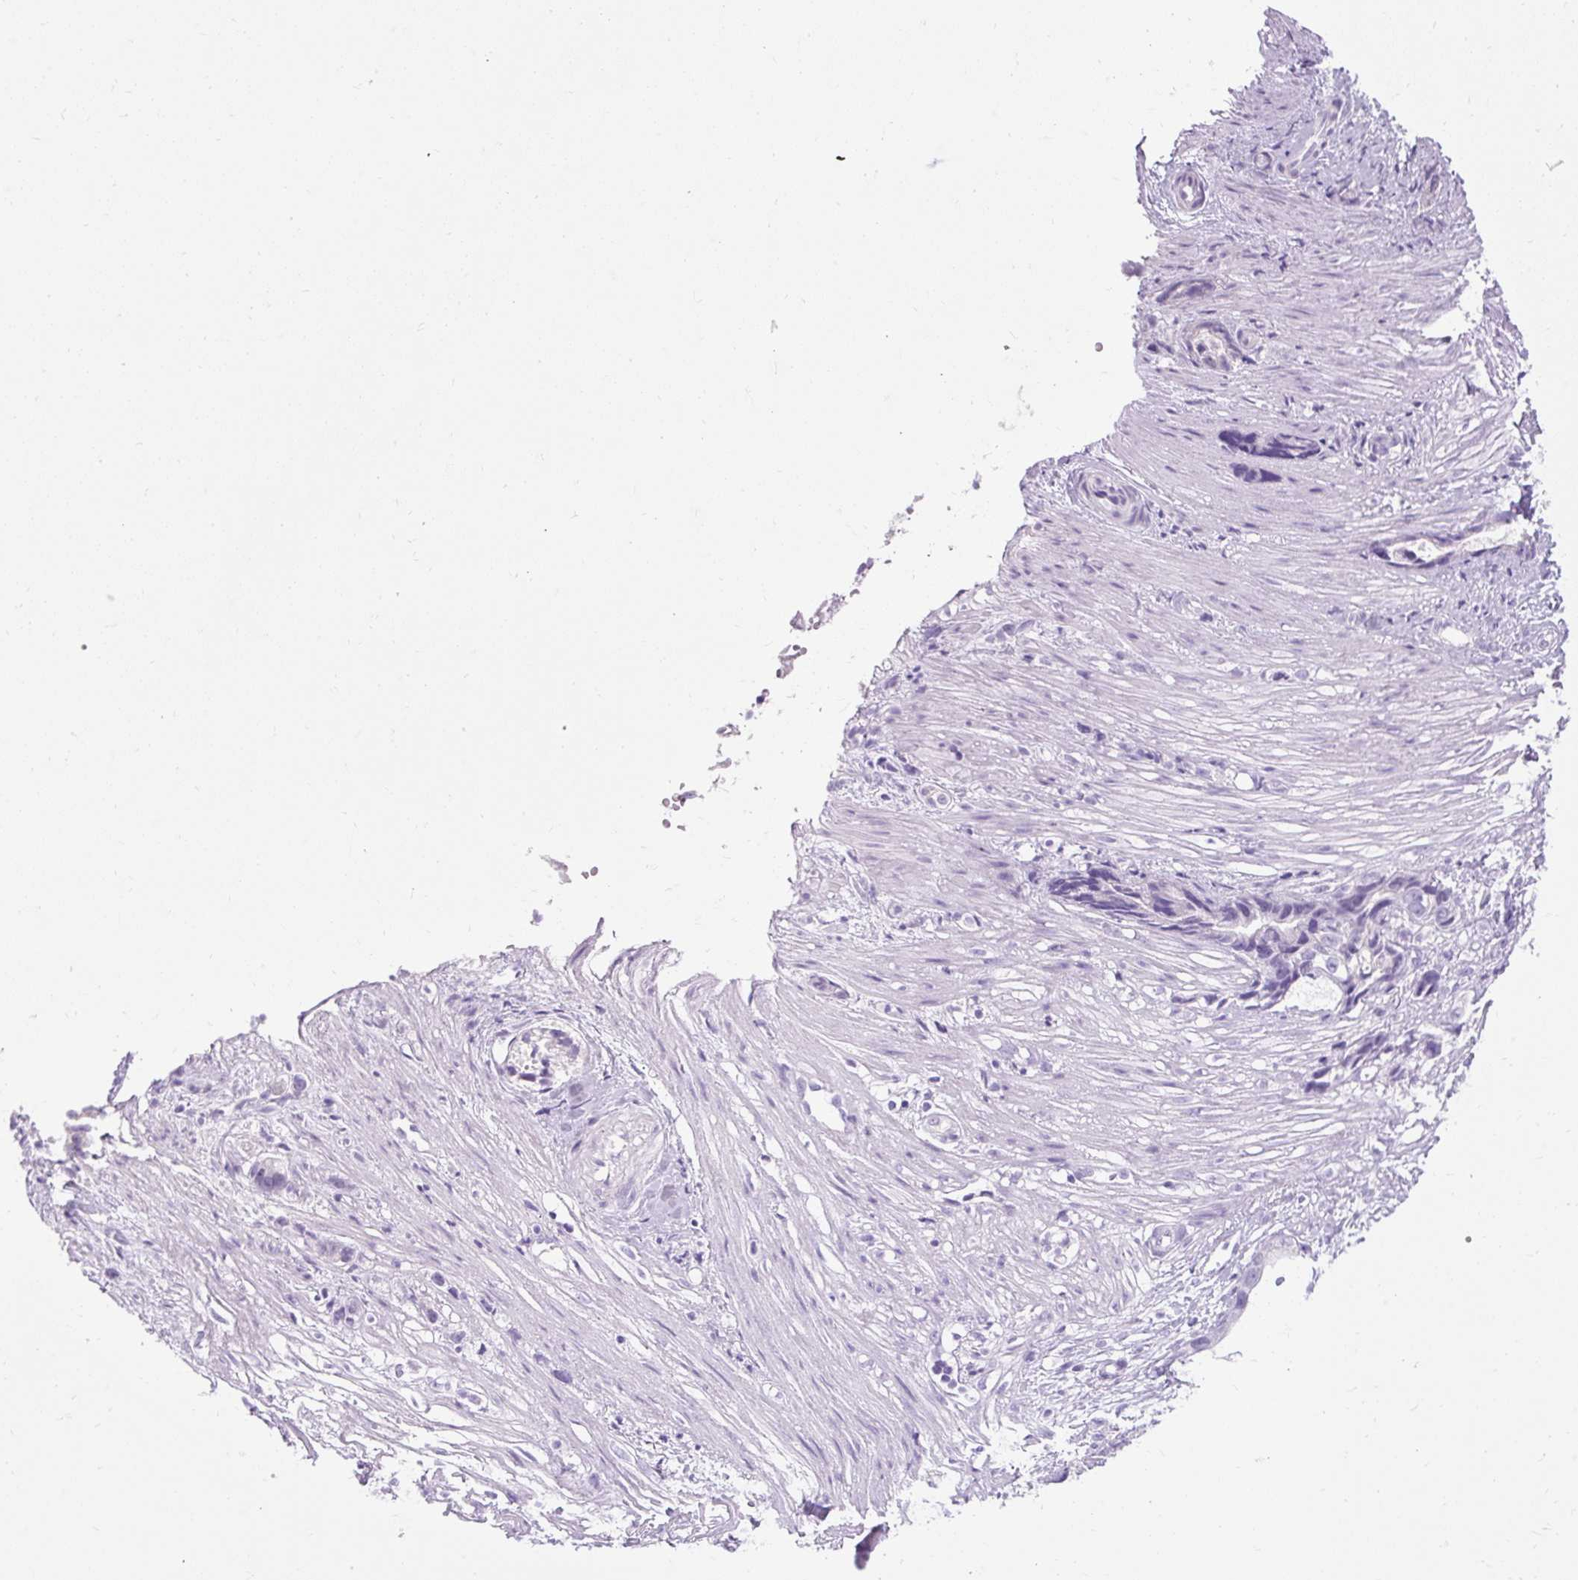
{"staining": {"intensity": "negative", "quantity": "none", "location": "none"}, "tissue": "stomach cancer", "cell_type": "Tumor cells", "image_type": "cancer", "snomed": [{"axis": "morphology", "description": "Adenocarcinoma, NOS"}, {"axis": "topography", "description": "Stomach"}], "caption": "A micrograph of human stomach cancer (adenocarcinoma) is negative for staining in tumor cells.", "gene": "B3GNT4", "patient": {"sex": "male", "age": 55}}